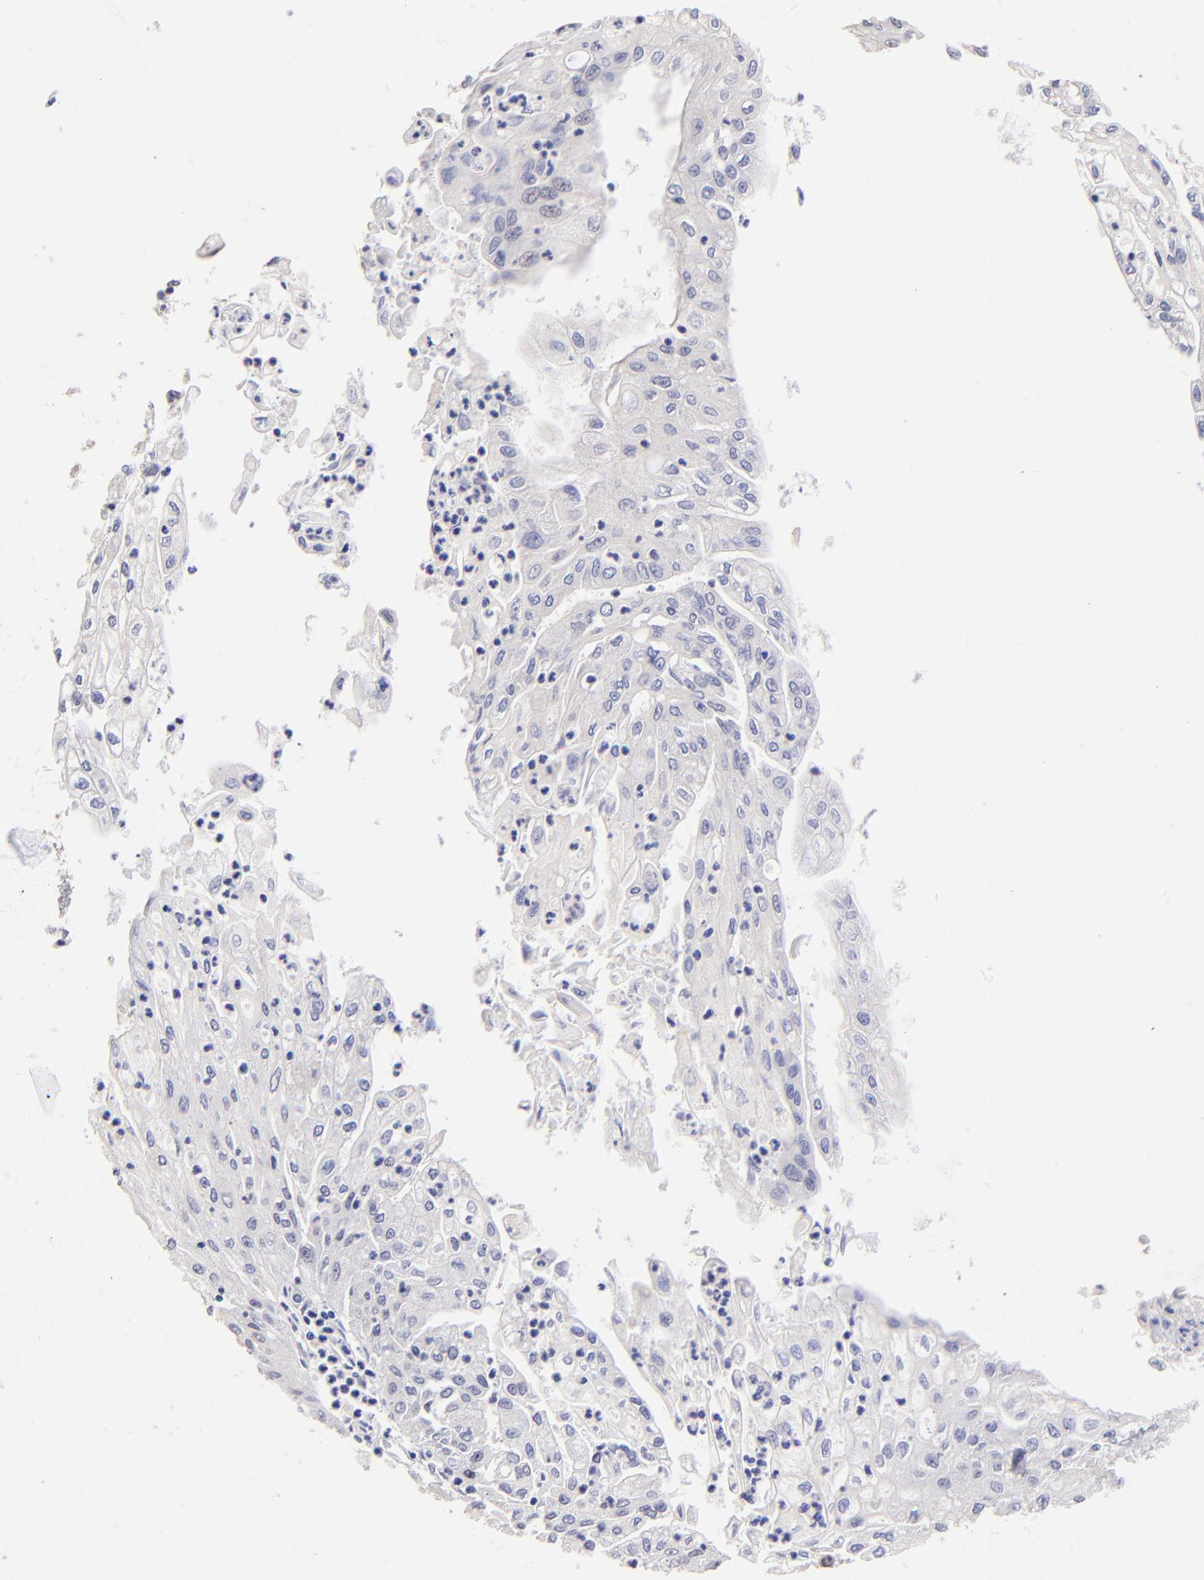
{"staining": {"intensity": "weak", "quantity": "<25%", "location": "nuclear"}, "tissue": "endometrial cancer", "cell_type": "Tumor cells", "image_type": "cancer", "snomed": [{"axis": "morphology", "description": "Adenocarcinoma, NOS"}, {"axis": "topography", "description": "Endometrium"}], "caption": "An immunohistochemistry (IHC) image of endometrial cancer (adenocarcinoma) is shown. There is no staining in tumor cells of endometrial cancer (adenocarcinoma).", "gene": "DNMT1", "patient": {"sex": "female", "age": 75}}